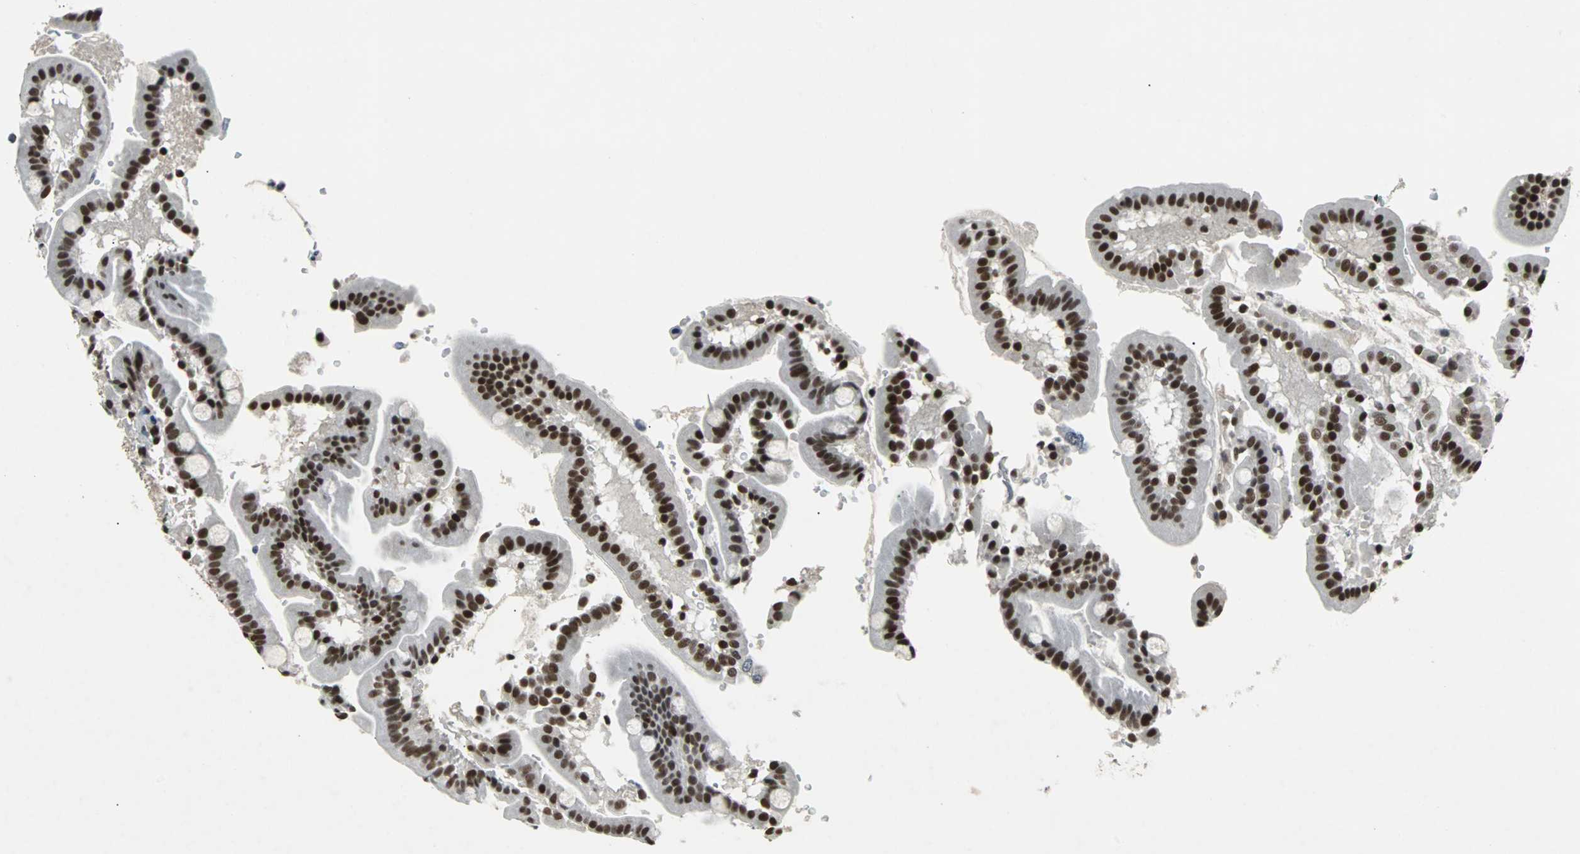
{"staining": {"intensity": "strong", "quantity": ">75%", "location": "nuclear"}, "tissue": "duodenum", "cell_type": "Glandular cells", "image_type": "normal", "snomed": [{"axis": "morphology", "description": "Normal tissue, NOS"}, {"axis": "topography", "description": "Duodenum"}], "caption": "IHC (DAB) staining of benign human duodenum displays strong nuclear protein expression in approximately >75% of glandular cells. (brown staining indicates protein expression, while blue staining denotes nuclei).", "gene": "GATAD2A", "patient": {"sex": "male", "age": 50}}